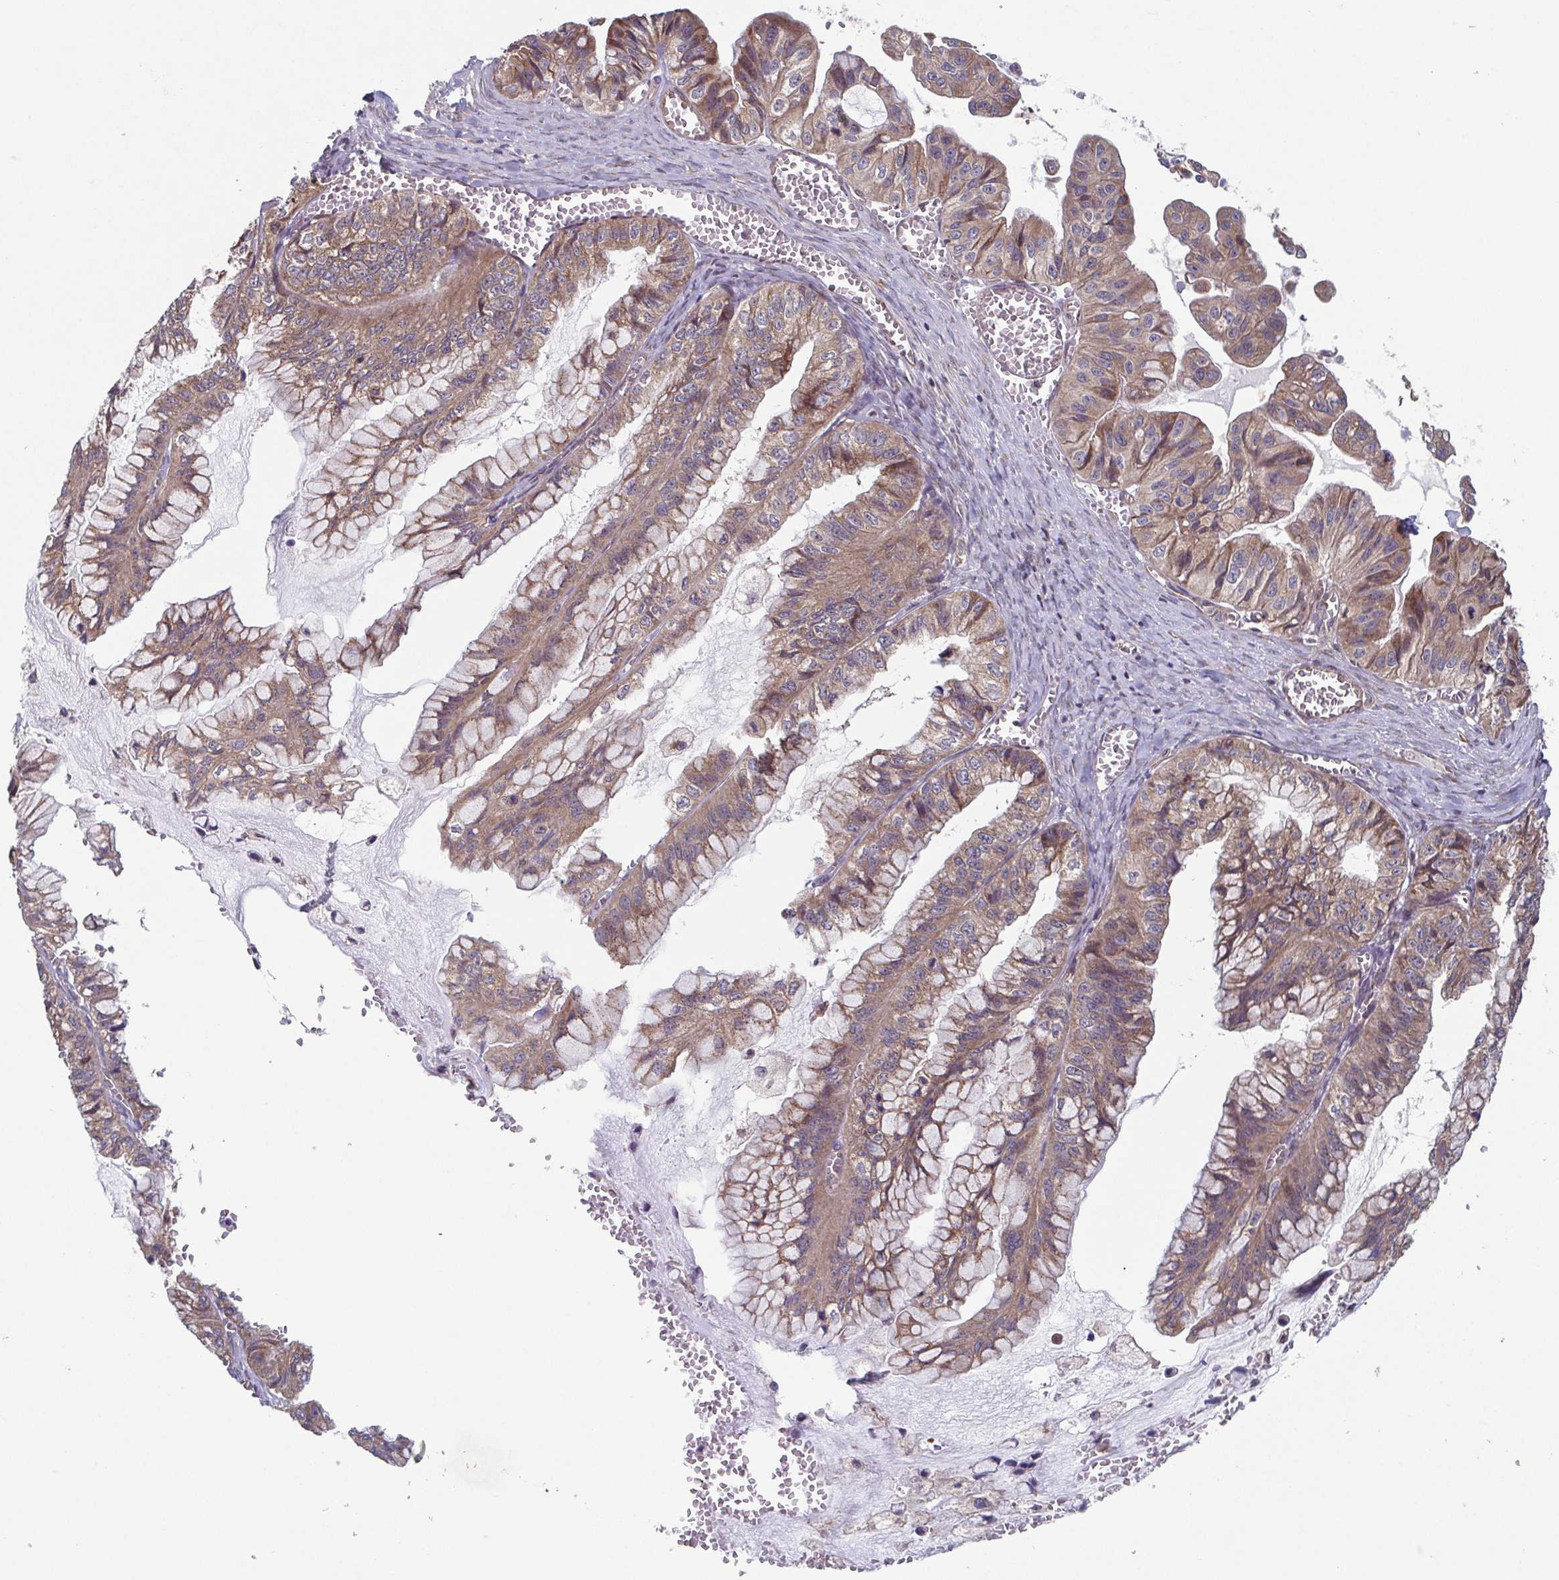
{"staining": {"intensity": "moderate", "quantity": ">75%", "location": "cytoplasmic/membranous"}, "tissue": "ovarian cancer", "cell_type": "Tumor cells", "image_type": "cancer", "snomed": [{"axis": "morphology", "description": "Cystadenocarcinoma, mucinous, NOS"}, {"axis": "topography", "description": "Ovary"}], "caption": "An image showing moderate cytoplasmic/membranous staining in approximately >75% of tumor cells in ovarian mucinous cystadenocarcinoma, as visualized by brown immunohistochemical staining.", "gene": "COPB1", "patient": {"sex": "female", "age": 72}}